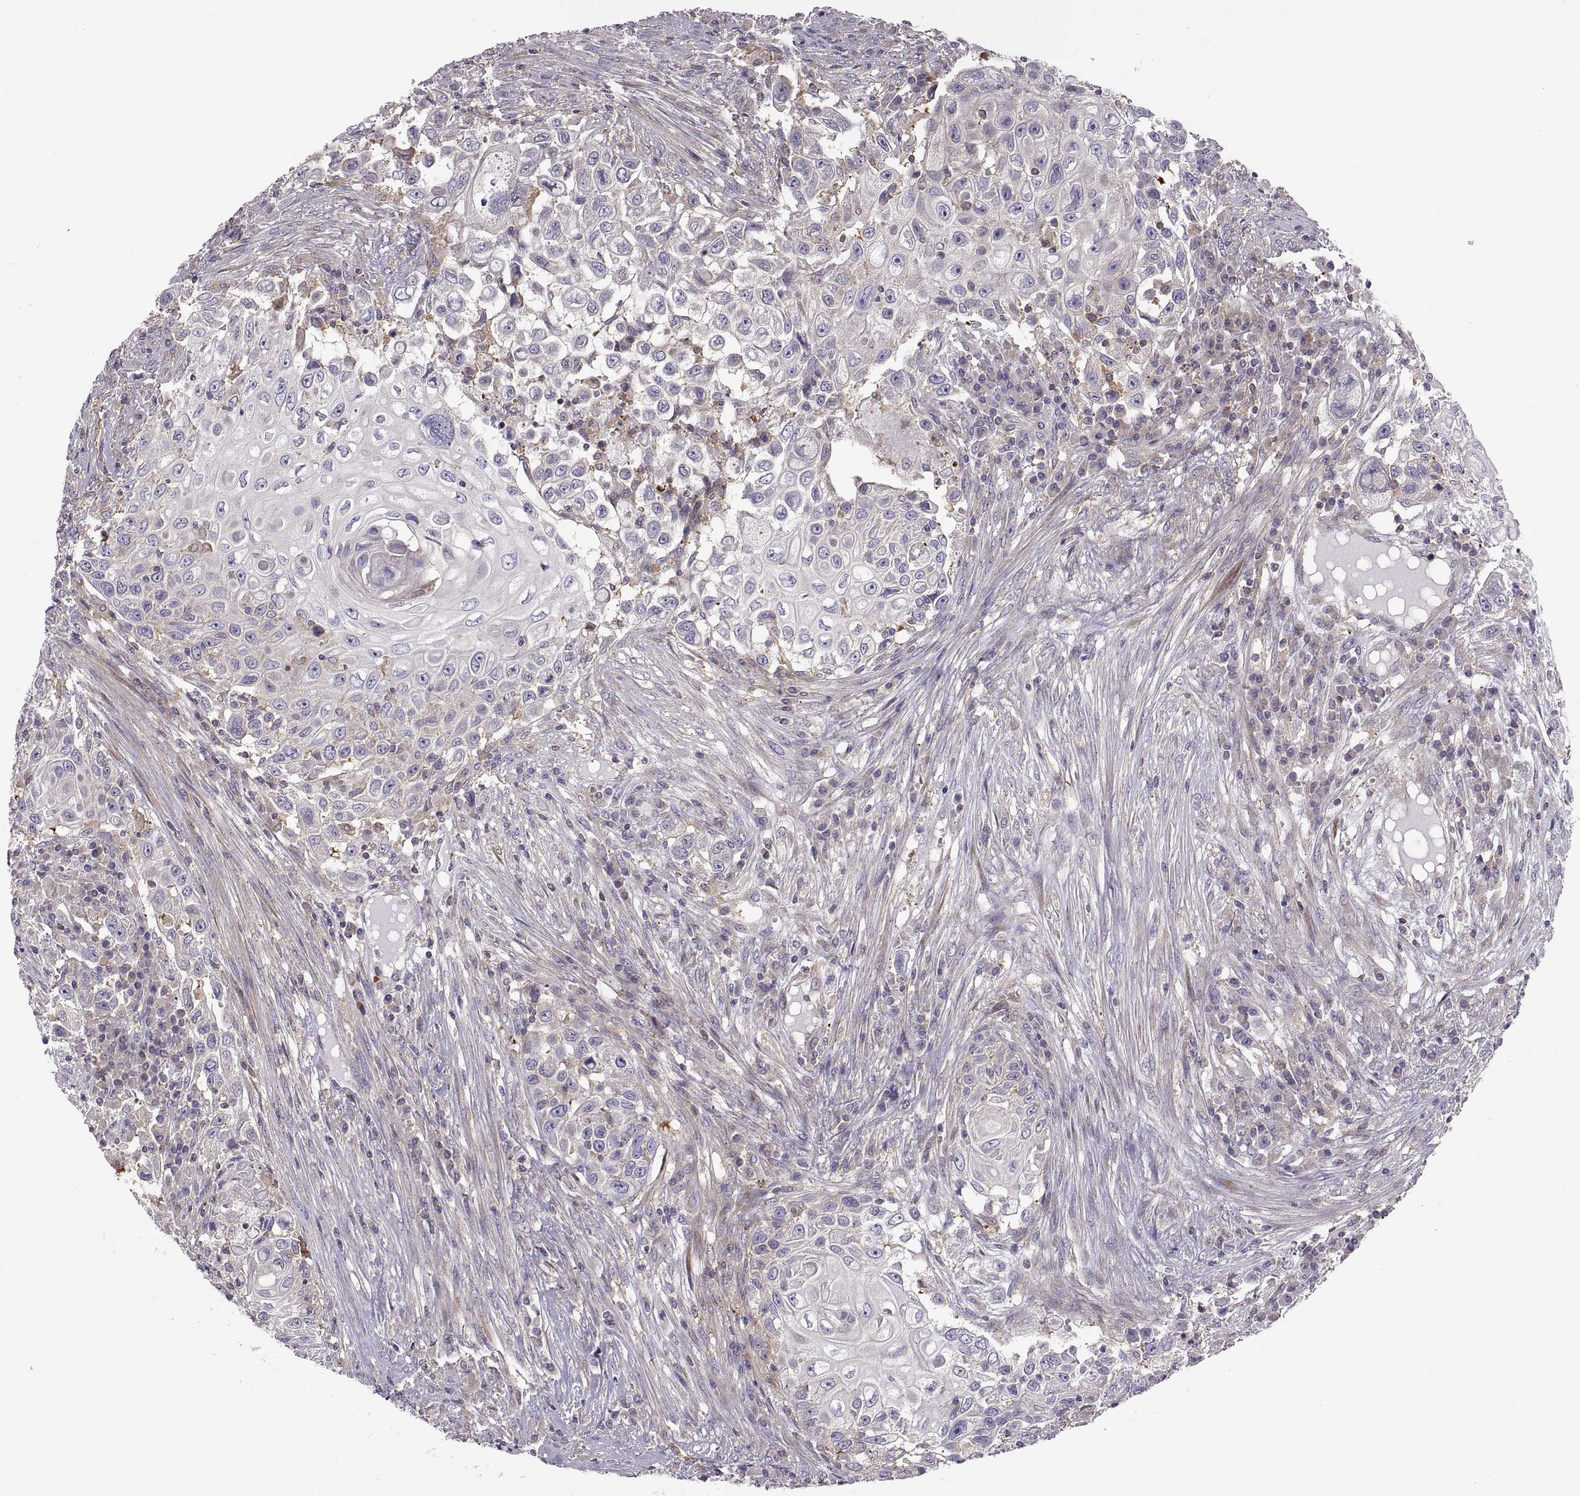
{"staining": {"intensity": "negative", "quantity": "none", "location": "none"}, "tissue": "urothelial cancer", "cell_type": "Tumor cells", "image_type": "cancer", "snomed": [{"axis": "morphology", "description": "Urothelial carcinoma, High grade"}, {"axis": "topography", "description": "Urinary bladder"}], "caption": "This photomicrograph is of urothelial cancer stained with IHC to label a protein in brown with the nuclei are counter-stained blue. There is no positivity in tumor cells.", "gene": "SPATA32", "patient": {"sex": "female", "age": 56}}